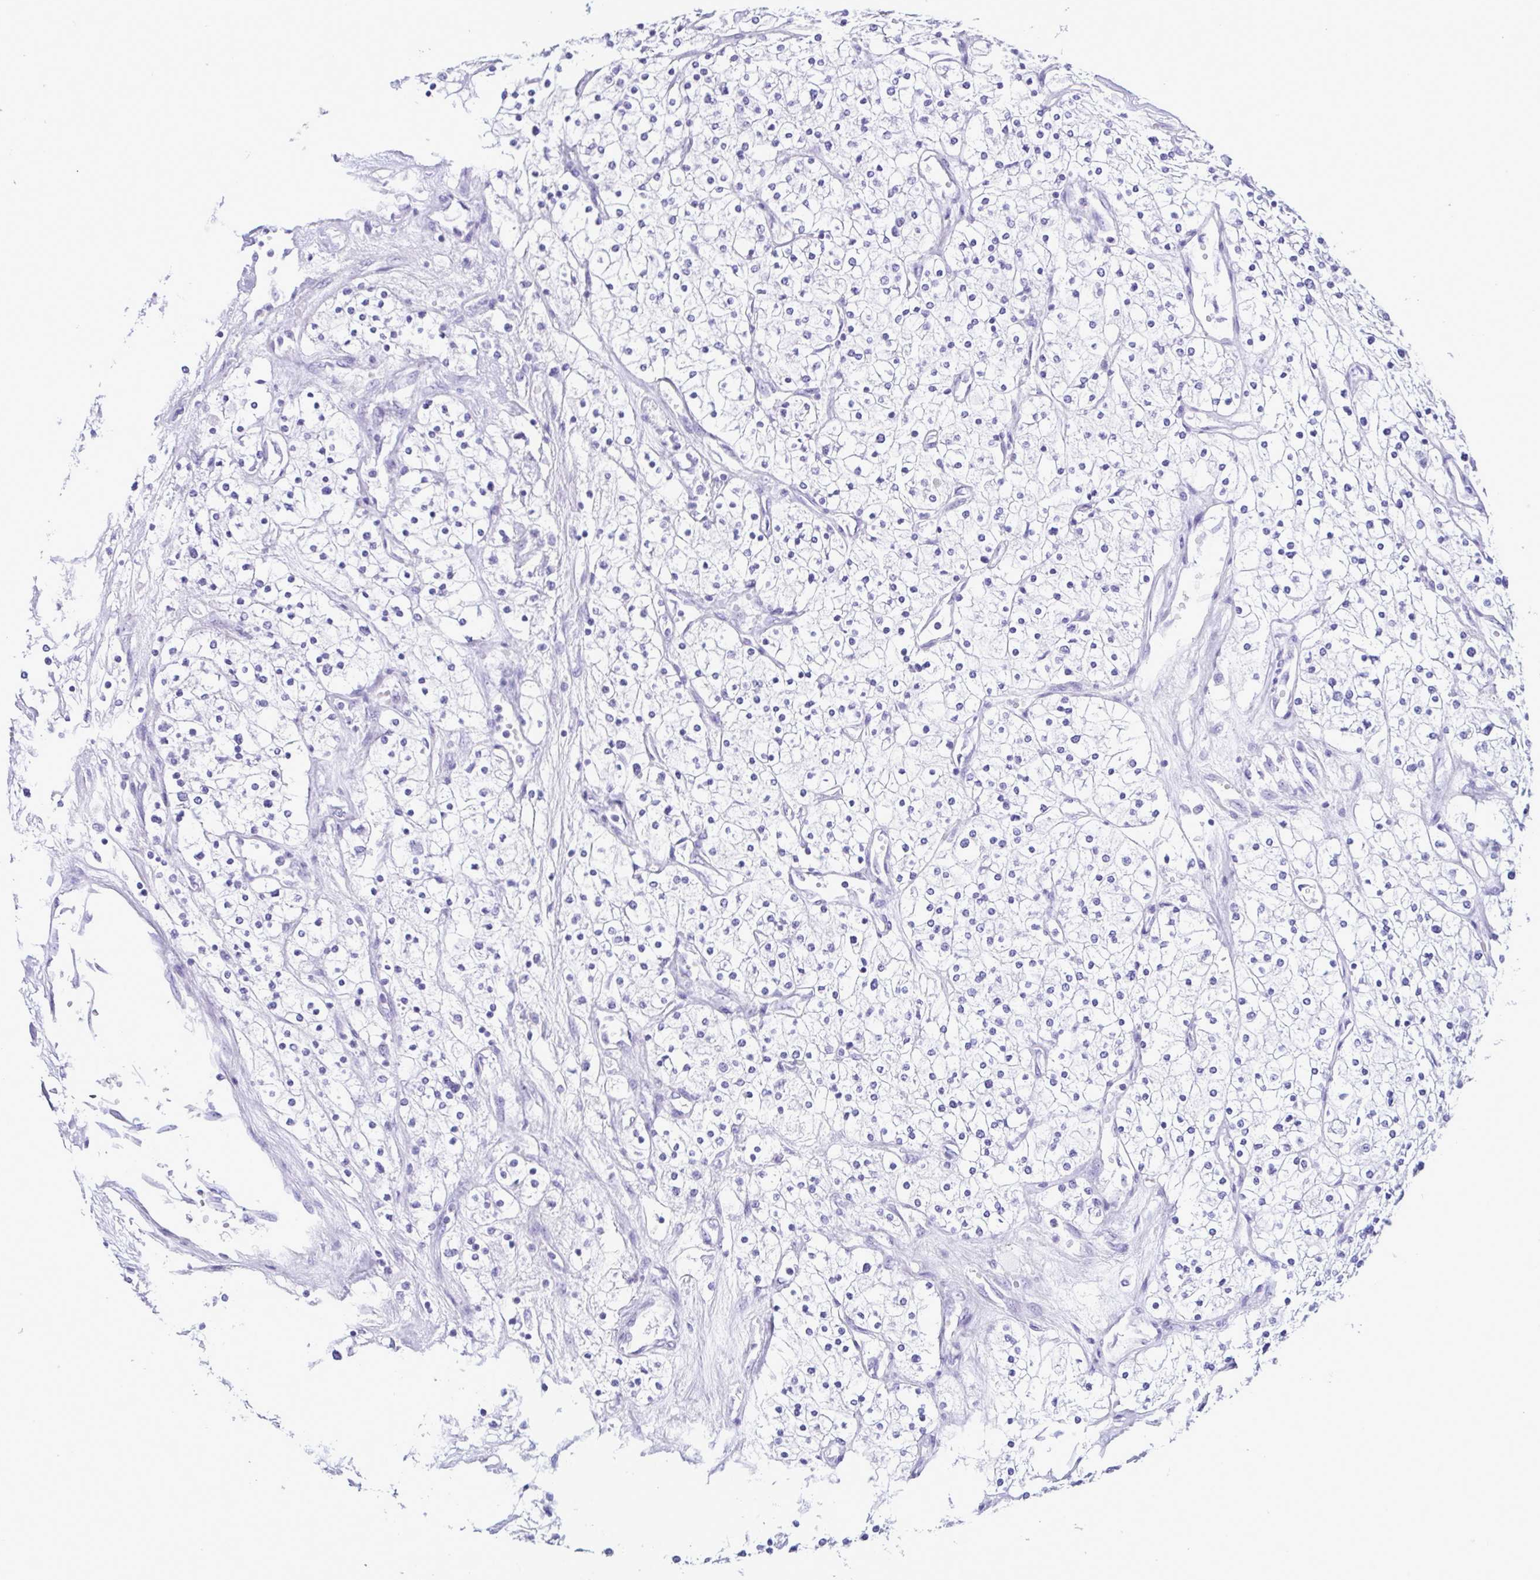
{"staining": {"intensity": "negative", "quantity": "none", "location": "none"}, "tissue": "renal cancer", "cell_type": "Tumor cells", "image_type": "cancer", "snomed": [{"axis": "morphology", "description": "Adenocarcinoma, NOS"}, {"axis": "topography", "description": "Kidney"}], "caption": "This image is of renal cancer (adenocarcinoma) stained with immunohistochemistry to label a protein in brown with the nuclei are counter-stained blue. There is no positivity in tumor cells.", "gene": "CBY2", "patient": {"sex": "male", "age": 80}}